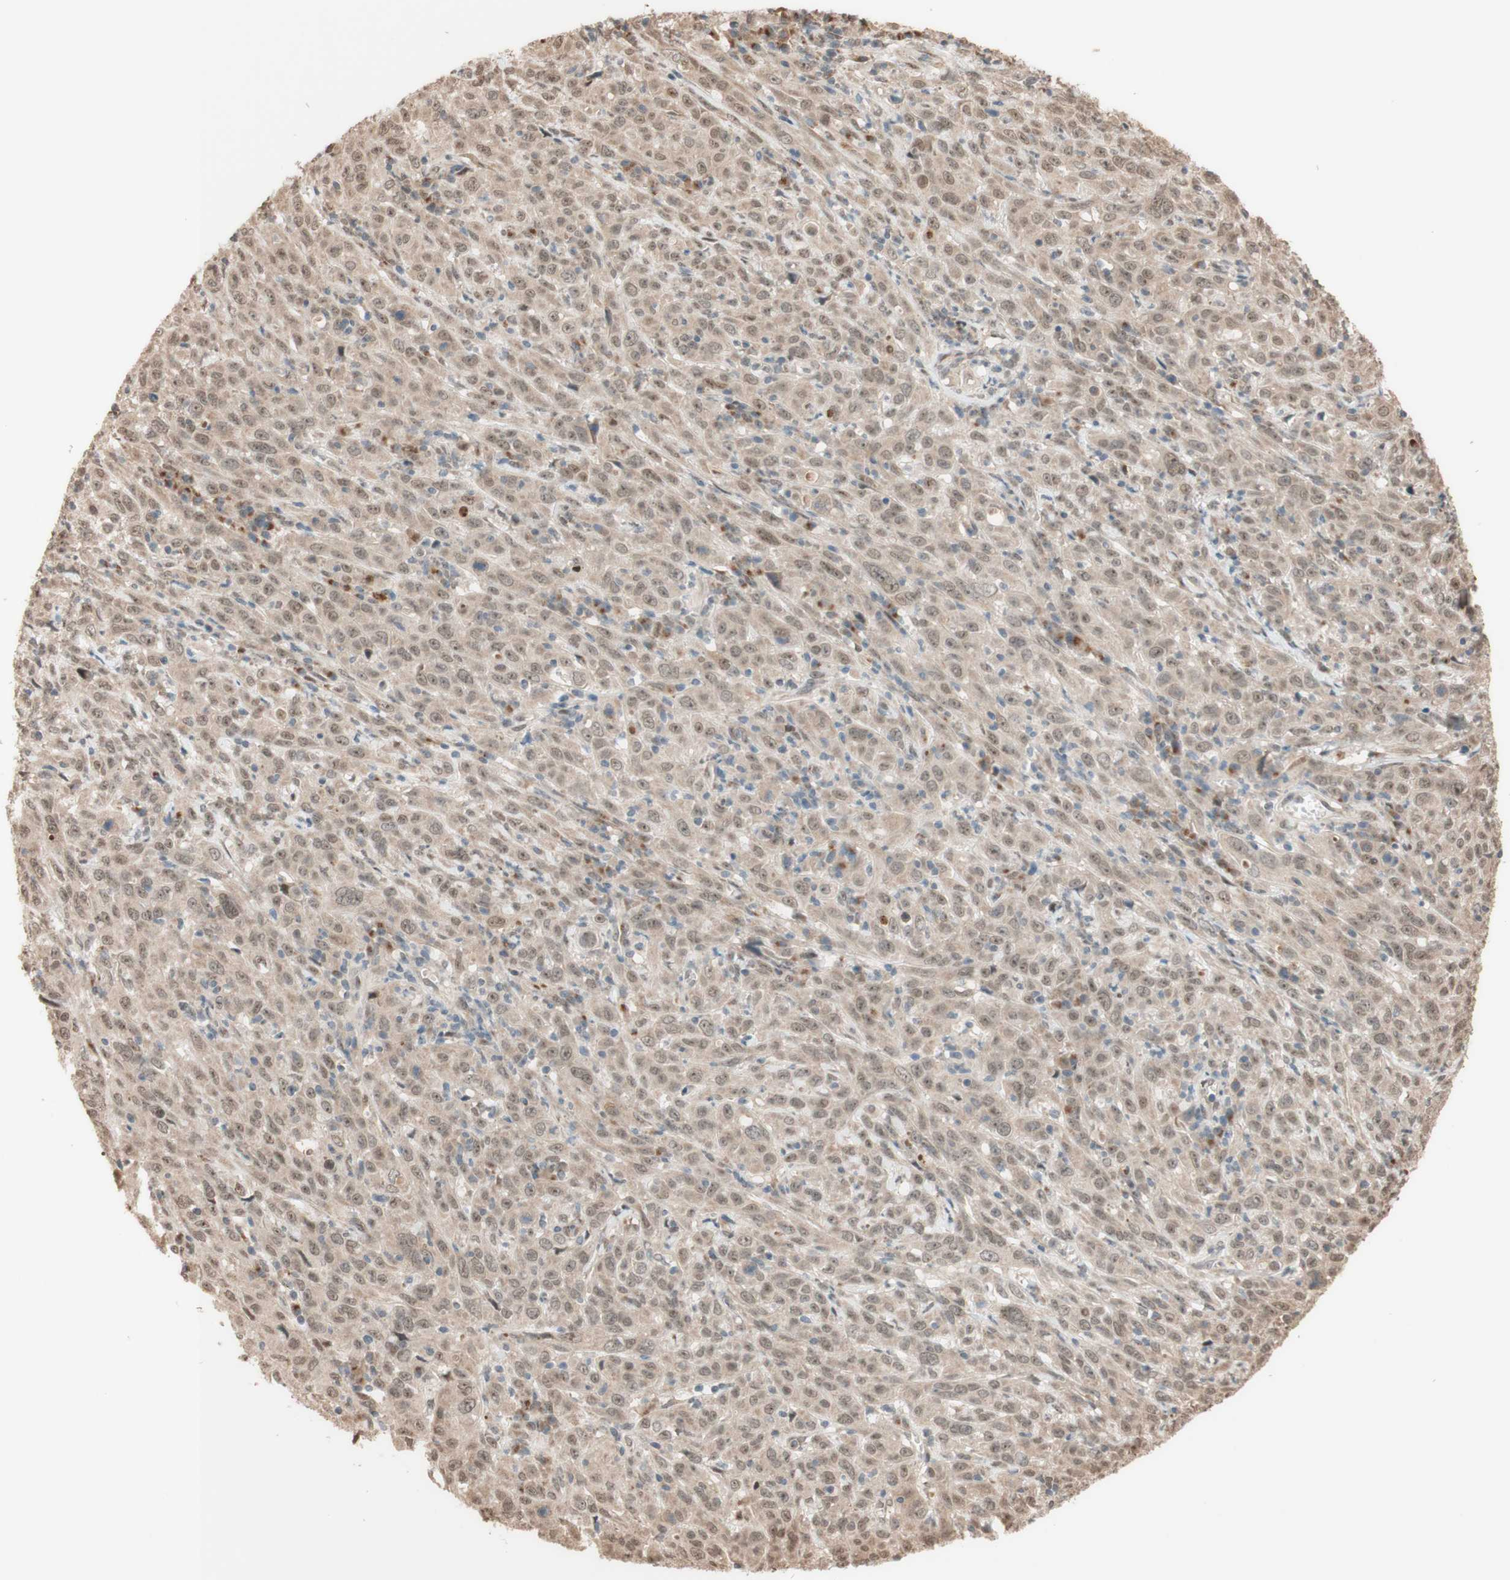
{"staining": {"intensity": "weak", "quantity": ">75%", "location": "cytoplasmic/membranous"}, "tissue": "cervical cancer", "cell_type": "Tumor cells", "image_type": "cancer", "snomed": [{"axis": "morphology", "description": "Squamous cell carcinoma, NOS"}, {"axis": "topography", "description": "Cervix"}], "caption": "Approximately >75% of tumor cells in cervical squamous cell carcinoma demonstrate weak cytoplasmic/membranous protein positivity as visualized by brown immunohistochemical staining.", "gene": "CCNC", "patient": {"sex": "female", "age": 46}}